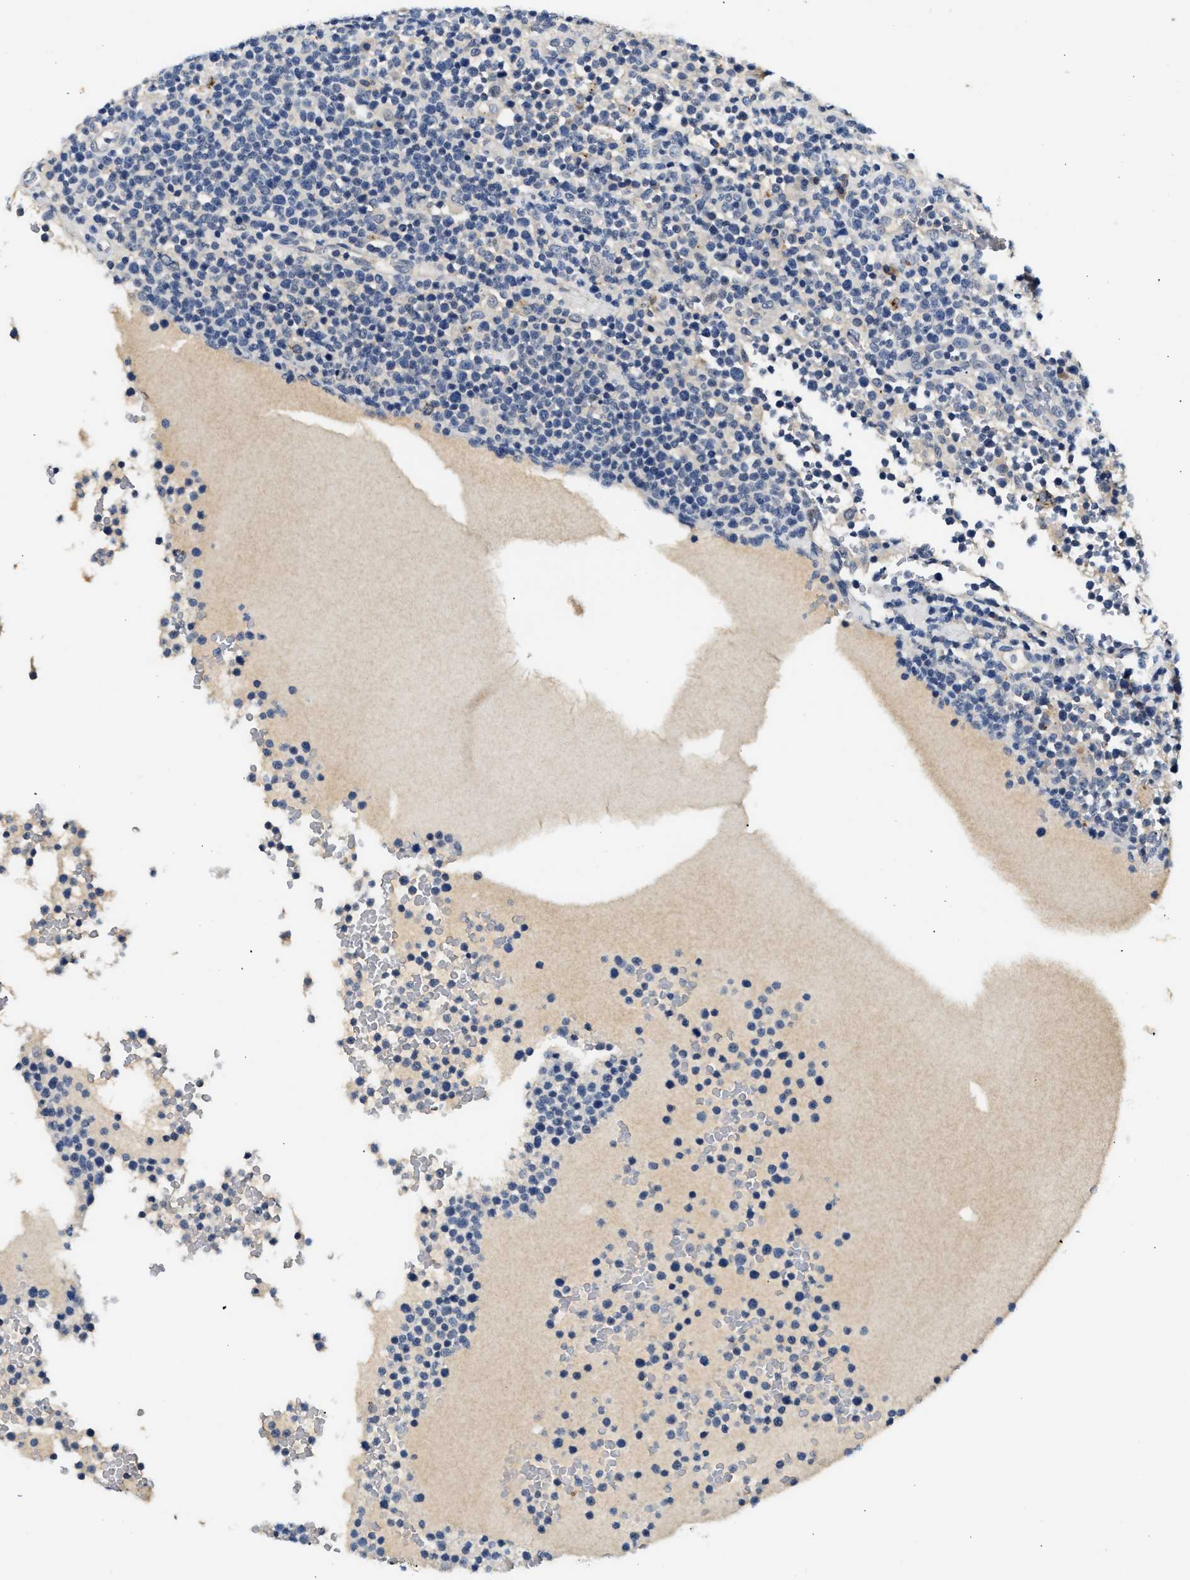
{"staining": {"intensity": "negative", "quantity": "none", "location": "none"}, "tissue": "lymphoma", "cell_type": "Tumor cells", "image_type": "cancer", "snomed": [{"axis": "morphology", "description": "Malignant lymphoma, non-Hodgkin's type, High grade"}, {"axis": "topography", "description": "Lymph node"}], "caption": "IHC histopathology image of neoplastic tissue: human malignant lymphoma, non-Hodgkin's type (high-grade) stained with DAB shows no significant protein positivity in tumor cells.", "gene": "MED22", "patient": {"sex": "male", "age": 61}}